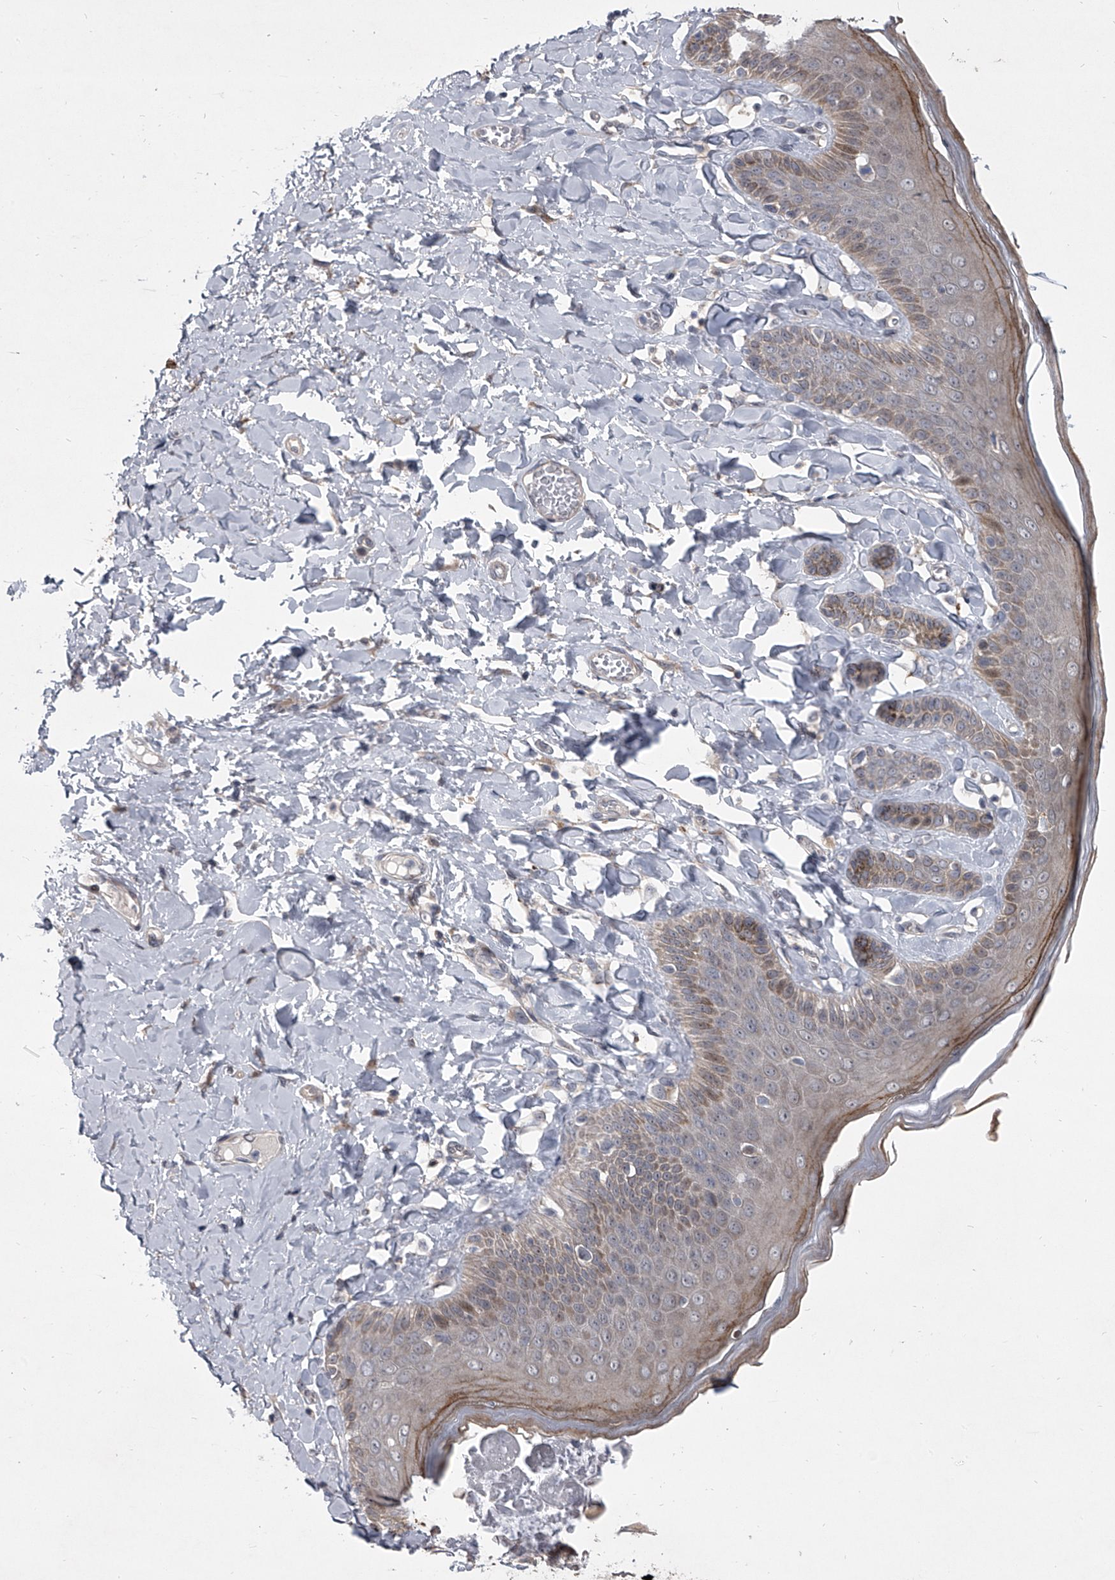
{"staining": {"intensity": "moderate", "quantity": "25%-75%", "location": "cytoplasmic/membranous"}, "tissue": "skin", "cell_type": "Epidermal cells", "image_type": "normal", "snomed": [{"axis": "morphology", "description": "Normal tissue, NOS"}, {"axis": "topography", "description": "Anal"}], "caption": "Immunohistochemical staining of unremarkable human skin exhibits 25%-75% levels of moderate cytoplasmic/membranous protein positivity in approximately 25%-75% of epidermal cells.", "gene": "HEATR6", "patient": {"sex": "male", "age": 69}}